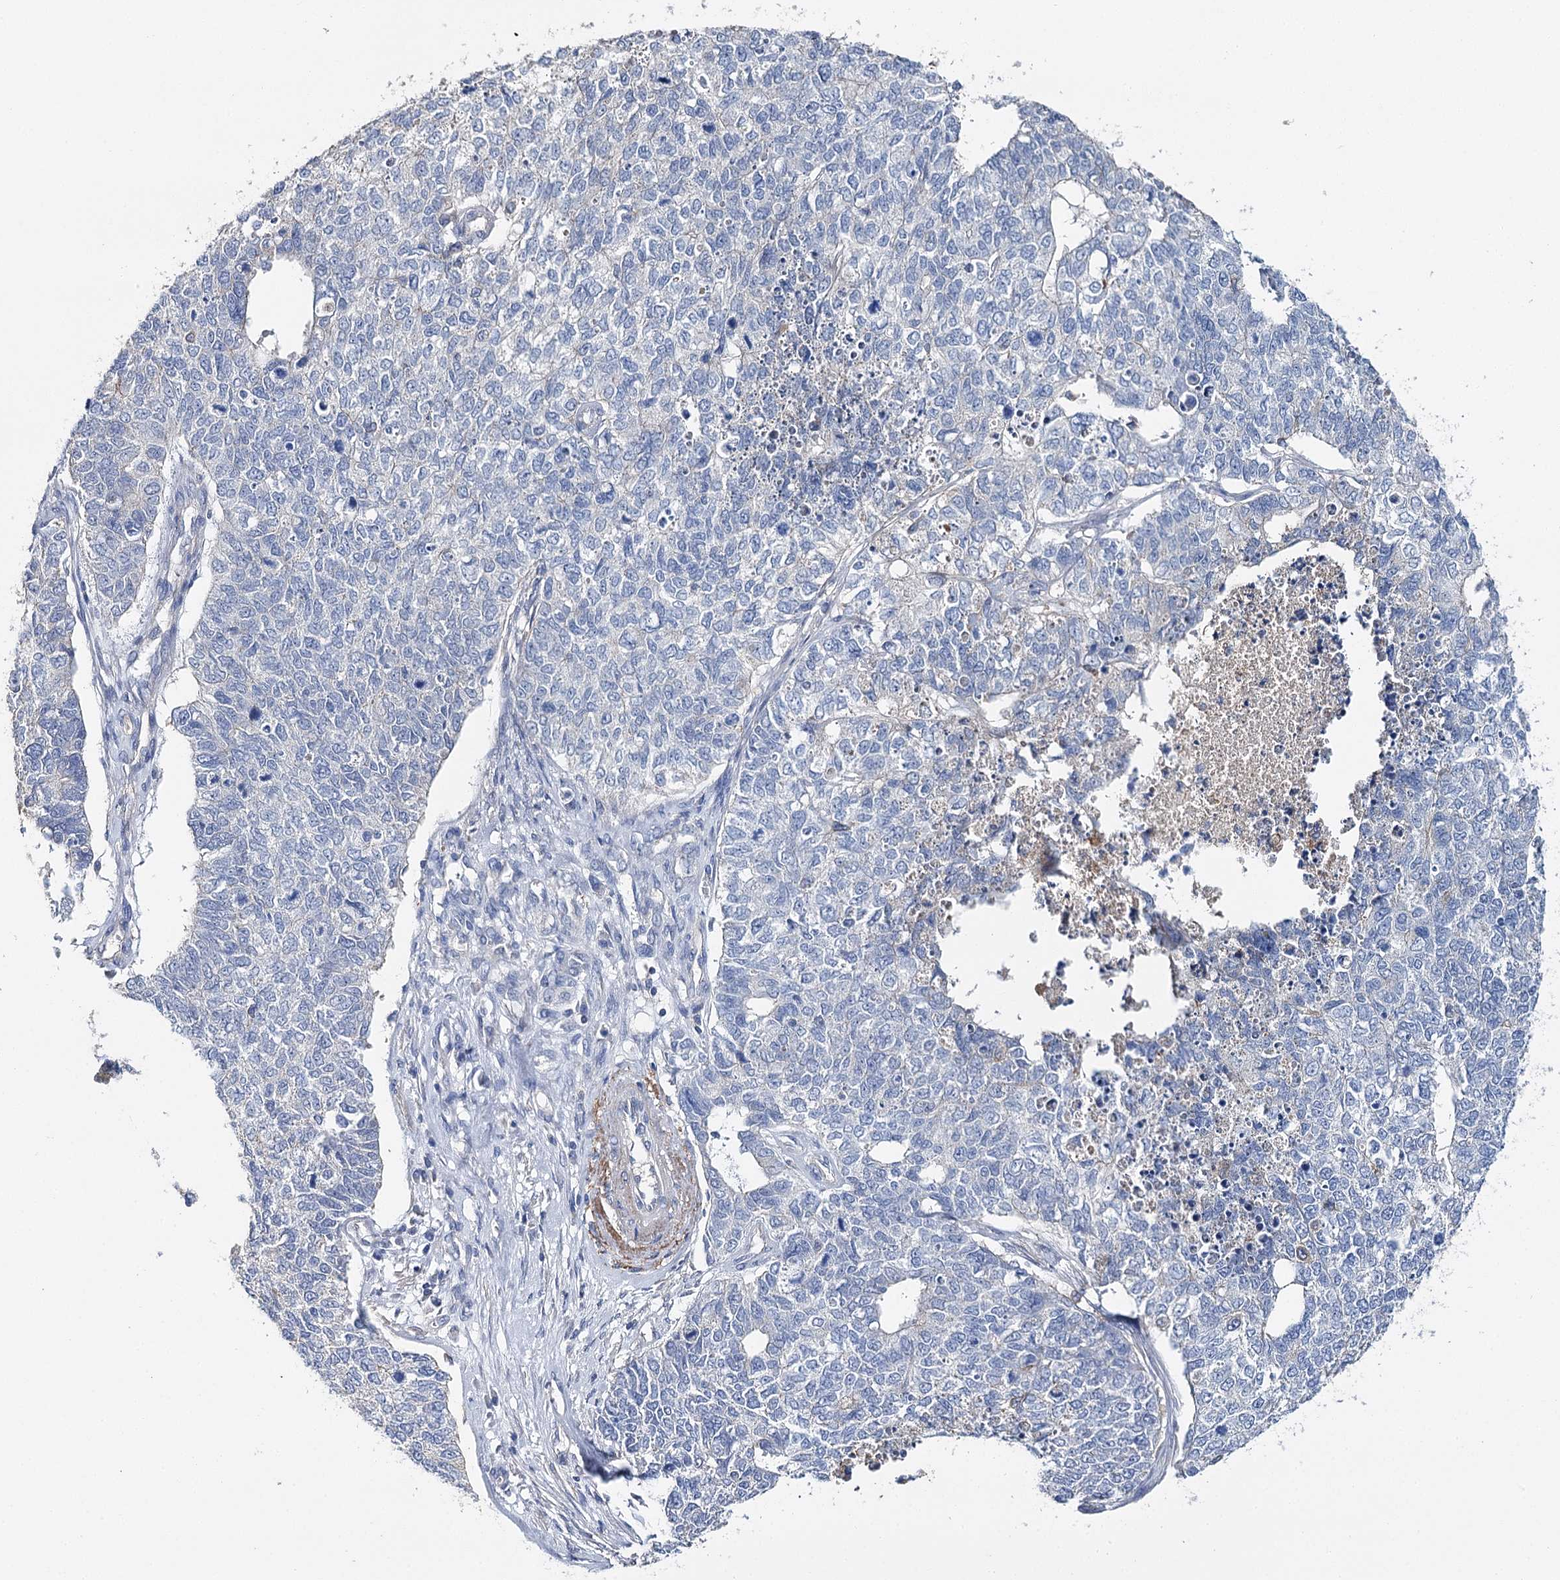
{"staining": {"intensity": "negative", "quantity": "none", "location": "none"}, "tissue": "cervical cancer", "cell_type": "Tumor cells", "image_type": "cancer", "snomed": [{"axis": "morphology", "description": "Squamous cell carcinoma, NOS"}, {"axis": "topography", "description": "Cervix"}], "caption": "This is an immunohistochemistry (IHC) histopathology image of human squamous cell carcinoma (cervical). There is no staining in tumor cells.", "gene": "EPYC", "patient": {"sex": "female", "age": 63}}